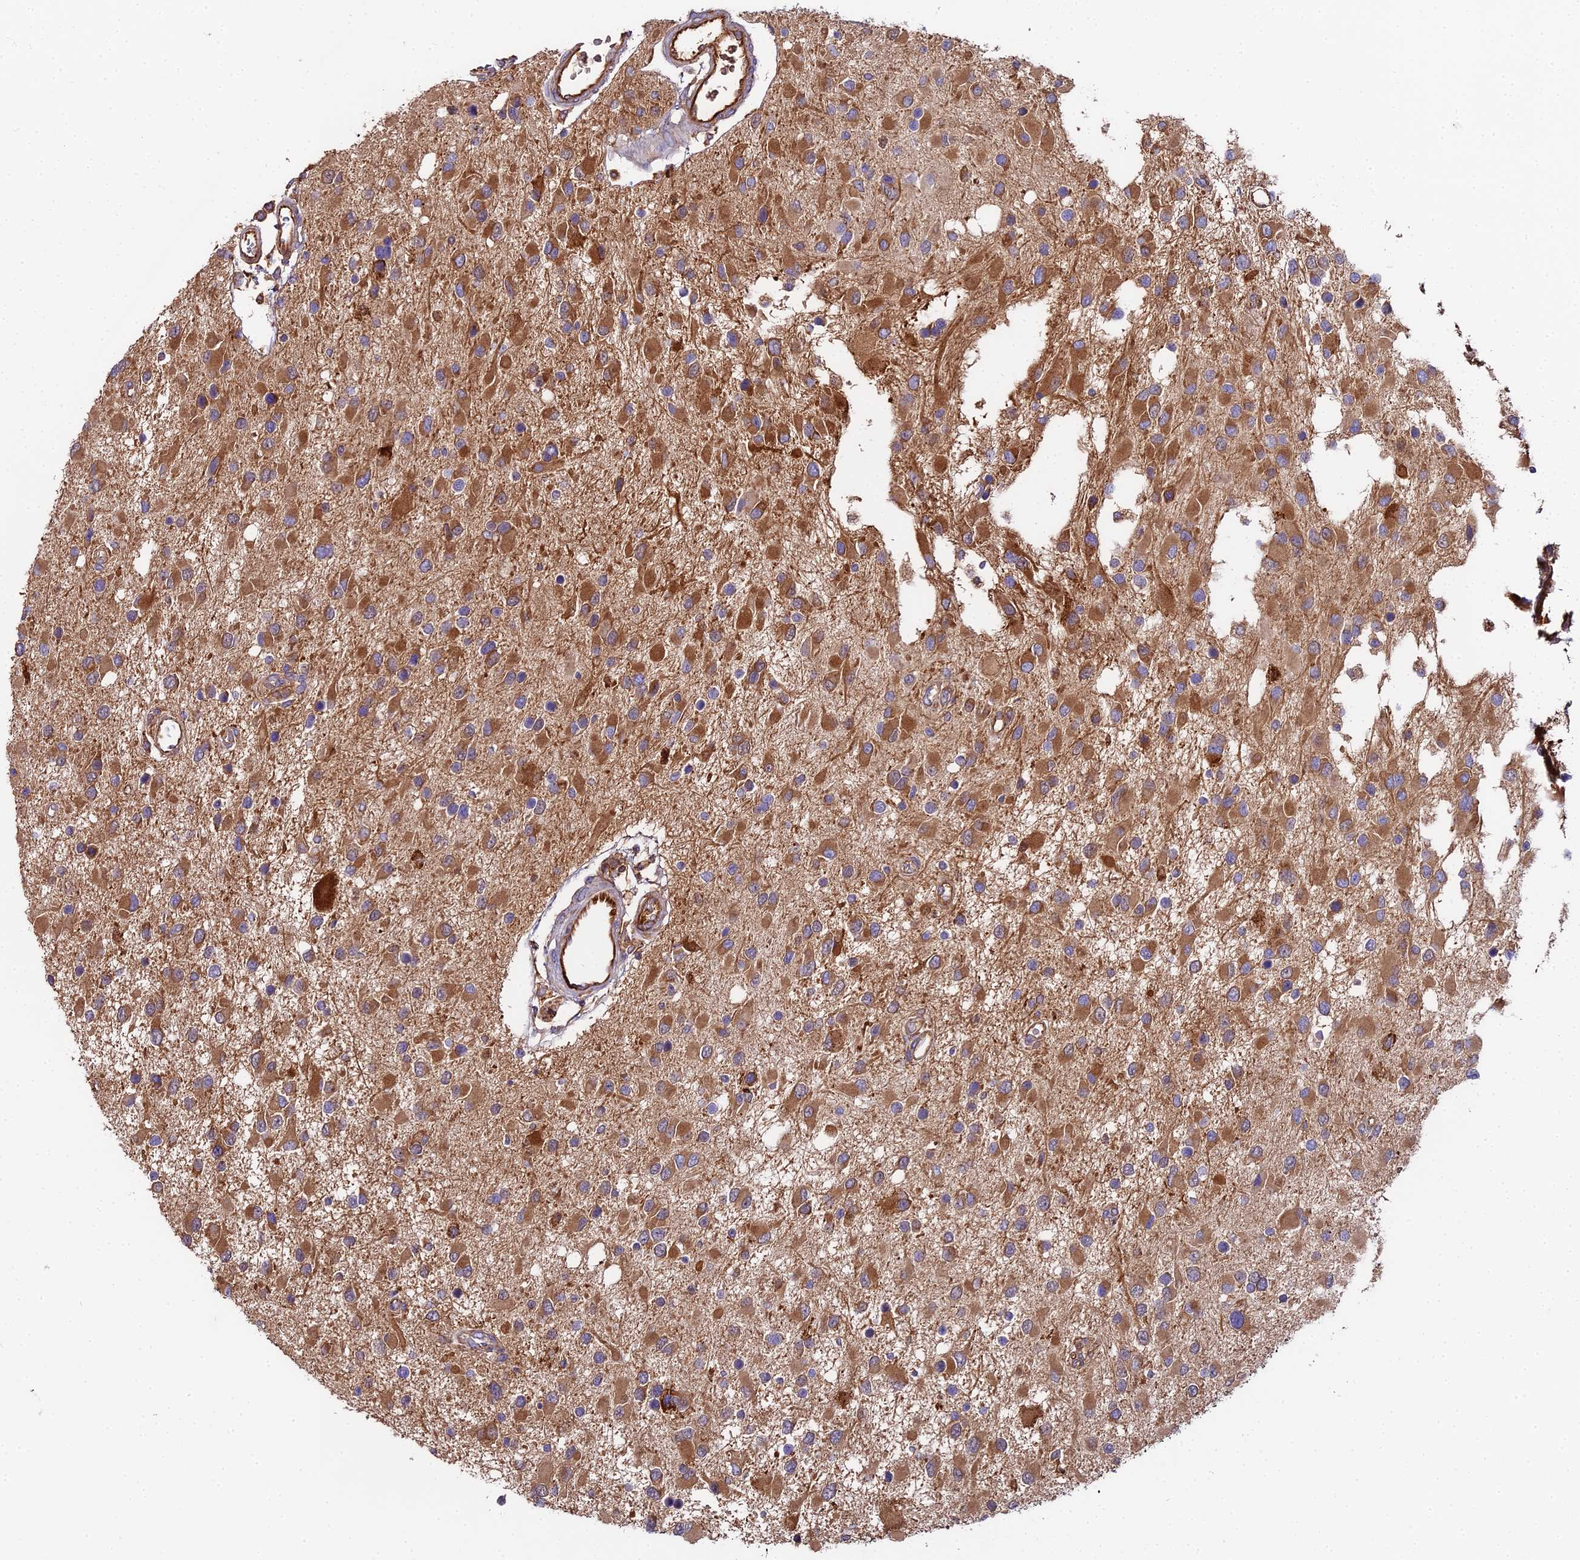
{"staining": {"intensity": "moderate", "quantity": "25%-75%", "location": "cytoplasmic/membranous"}, "tissue": "glioma", "cell_type": "Tumor cells", "image_type": "cancer", "snomed": [{"axis": "morphology", "description": "Glioma, malignant, High grade"}, {"axis": "topography", "description": "Brain"}], "caption": "Tumor cells reveal moderate cytoplasmic/membranous expression in approximately 25%-75% of cells in high-grade glioma (malignant).", "gene": "BEX4", "patient": {"sex": "male", "age": 53}}